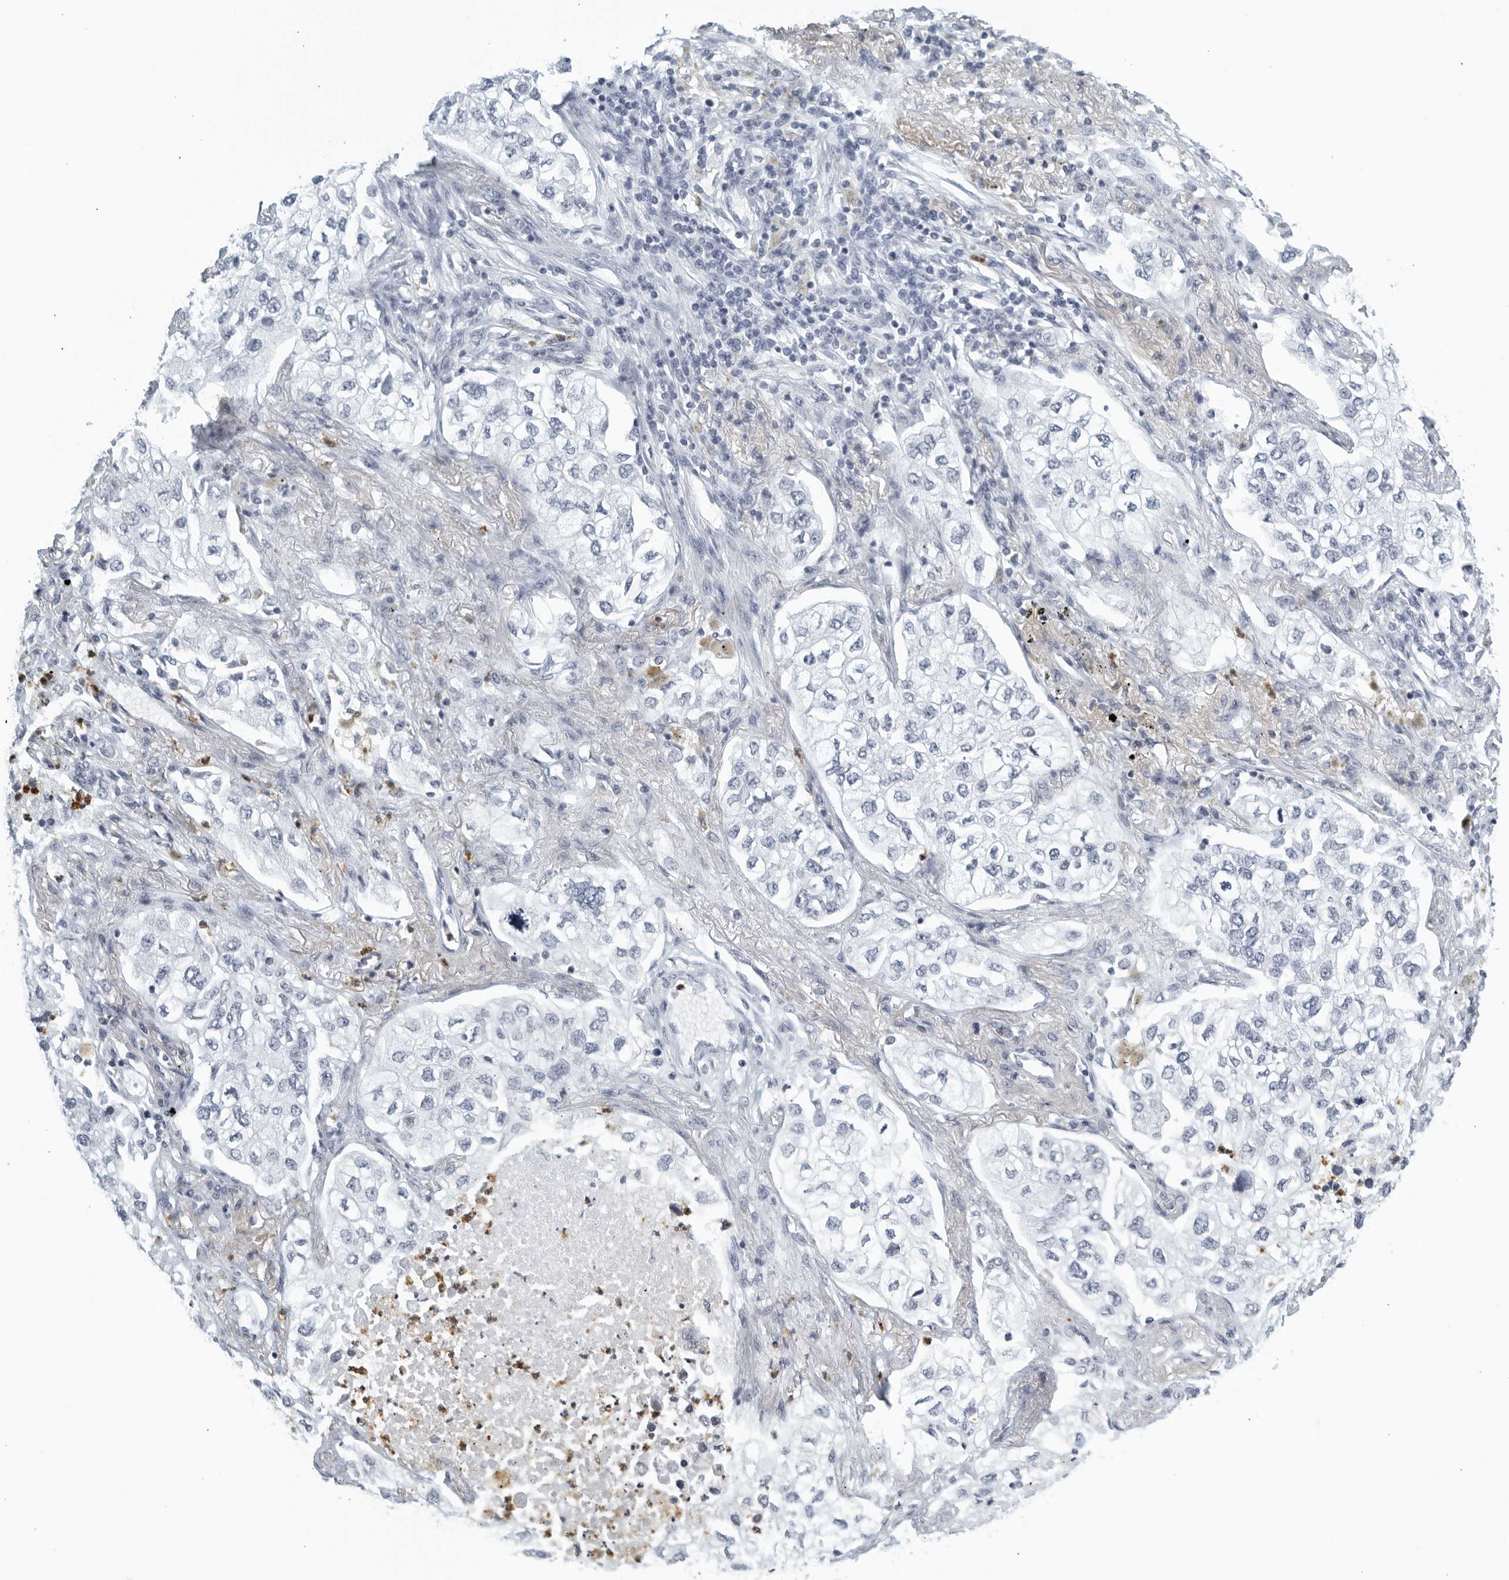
{"staining": {"intensity": "negative", "quantity": "none", "location": "none"}, "tissue": "lung cancer", "cell_type": "Tumor cells", "image_type": "cancer", "snomed": [{"axis": "morphology", "description": "Adenocarcinoma, NOS"}, {"axis": "topography", "description": "Lung"}], "caption": "Immunohistochemistry (IHC) of lung adenocarcinoma displays no expression in tumor cells.", "gene": "KLK7", "patient": {"sex": "male", "age": 63}}